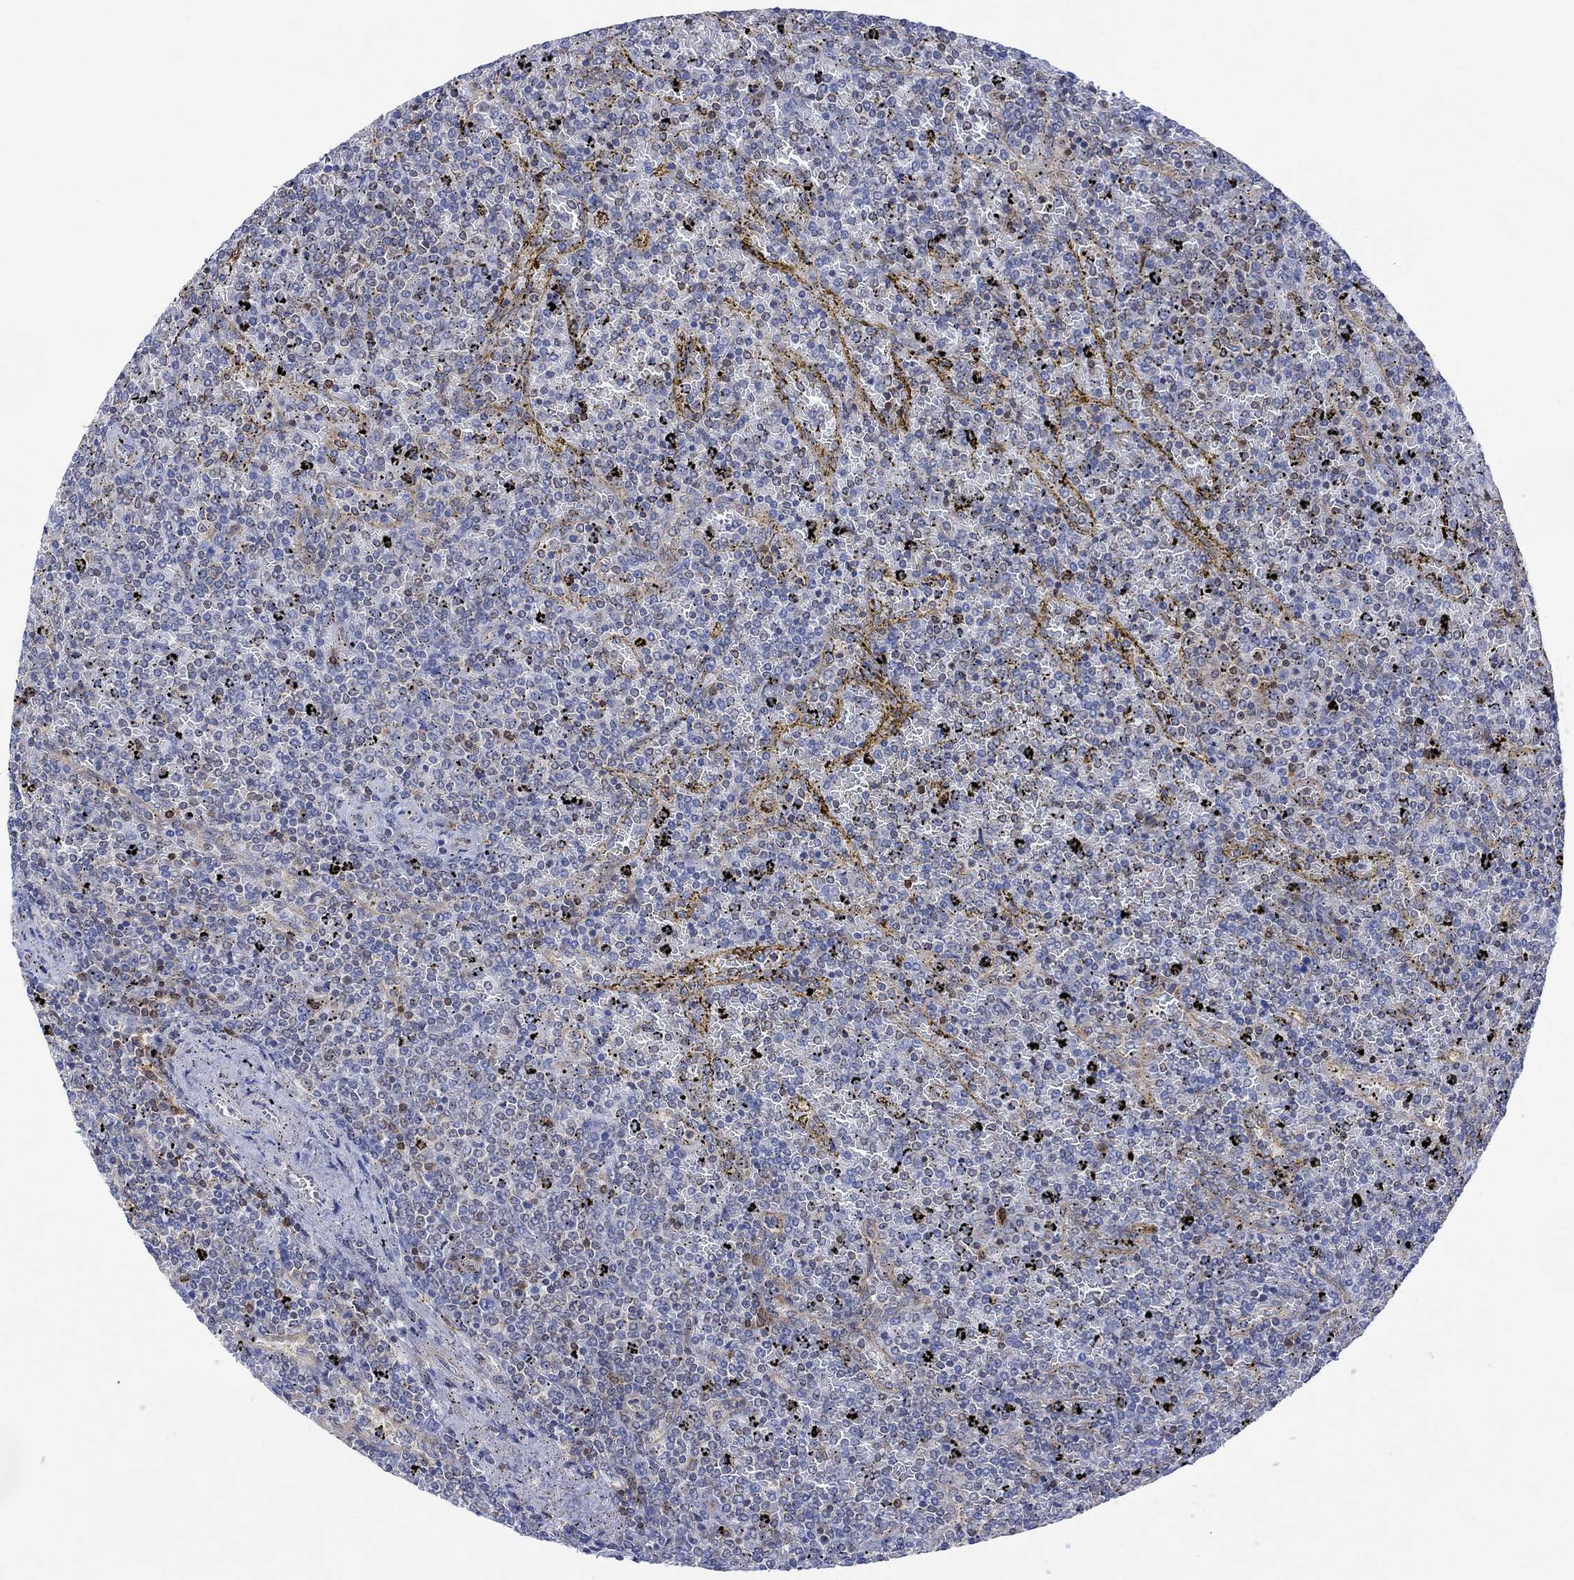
{"staining": {"intensity": "negative", "quantity": "none", "location": "none"}, "tissue": "lymphoma", "cell_type": "Tumor cells", "image_type": "cancer", "snomed": [{"axis": "morphology", "description": "Malignant lymphoma, non-Hodgkin's type, Low grade"}, {"axis": "topography", "description": "Spleen"}], "caption": "The photomicrograph demonstrates no significant positivity in tumor cells of lymphoma.", "gene": "GBP5", "patient": {"sex": "female", "age": 77}}